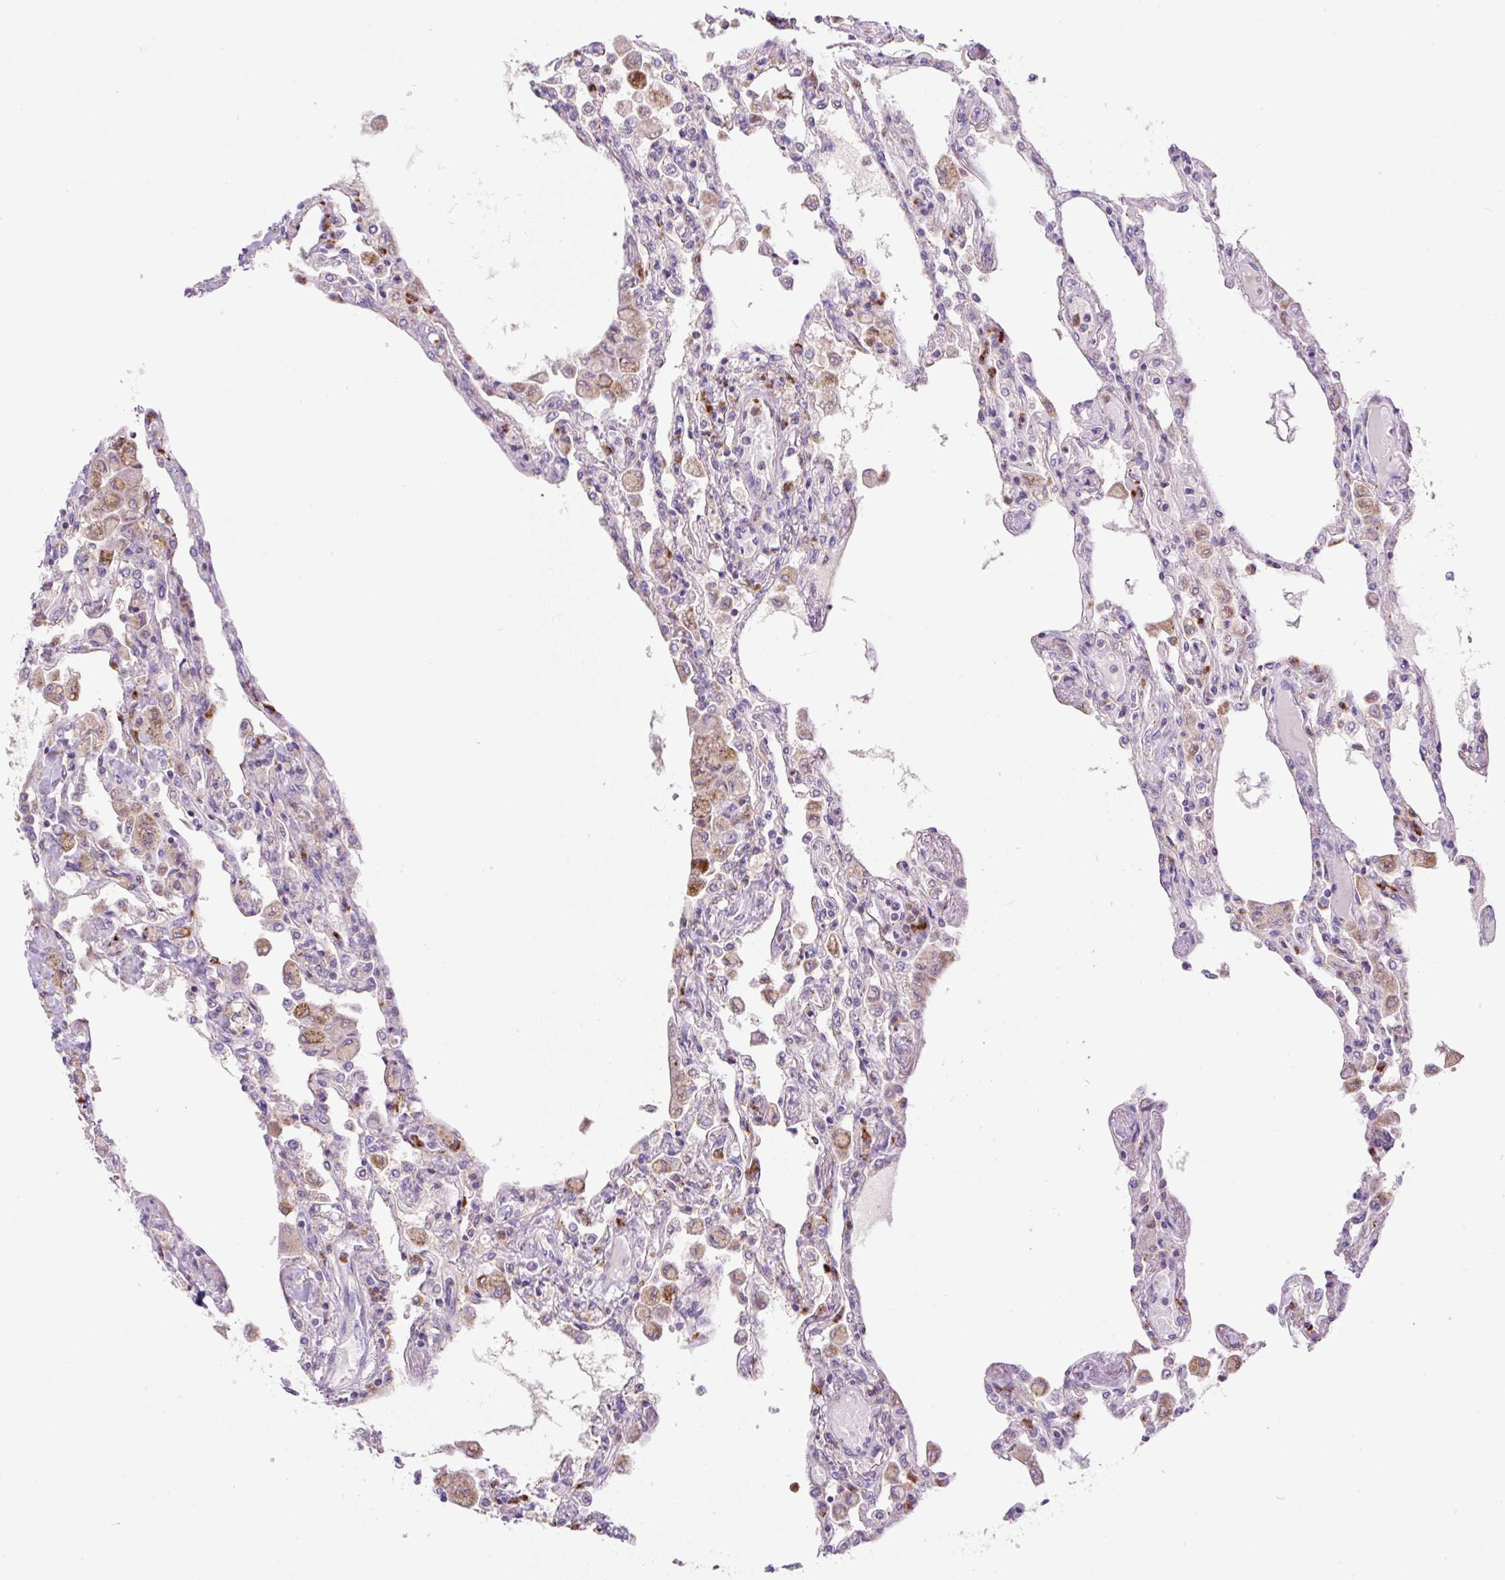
{"staining": {"intensity": "negative", "quantity": "none", "location": "none"}, "tissue": "lung", "cell_type": "Alveolar cells", "image_type": "normal", "snomed": [{"axis": "morphology", "description": "Normal tissue, NOS"}, {"axis": "topography", "description": "Bronchus"}, {"axis": "topography", "description": "Lung"}], "caption": "IHC histopathology image of normal human lung stained for a protein (brown), which reveals no staining in alveolar cells. The staining was performed using DAB (3,3'-diaminobenzidine) to visualize the protein expression in brown, while the nuclei were stained in blue with hematoxylin (Magnification: 20x).", "gene": "NF1", "patient": {"sex": "female", "age": 49}}